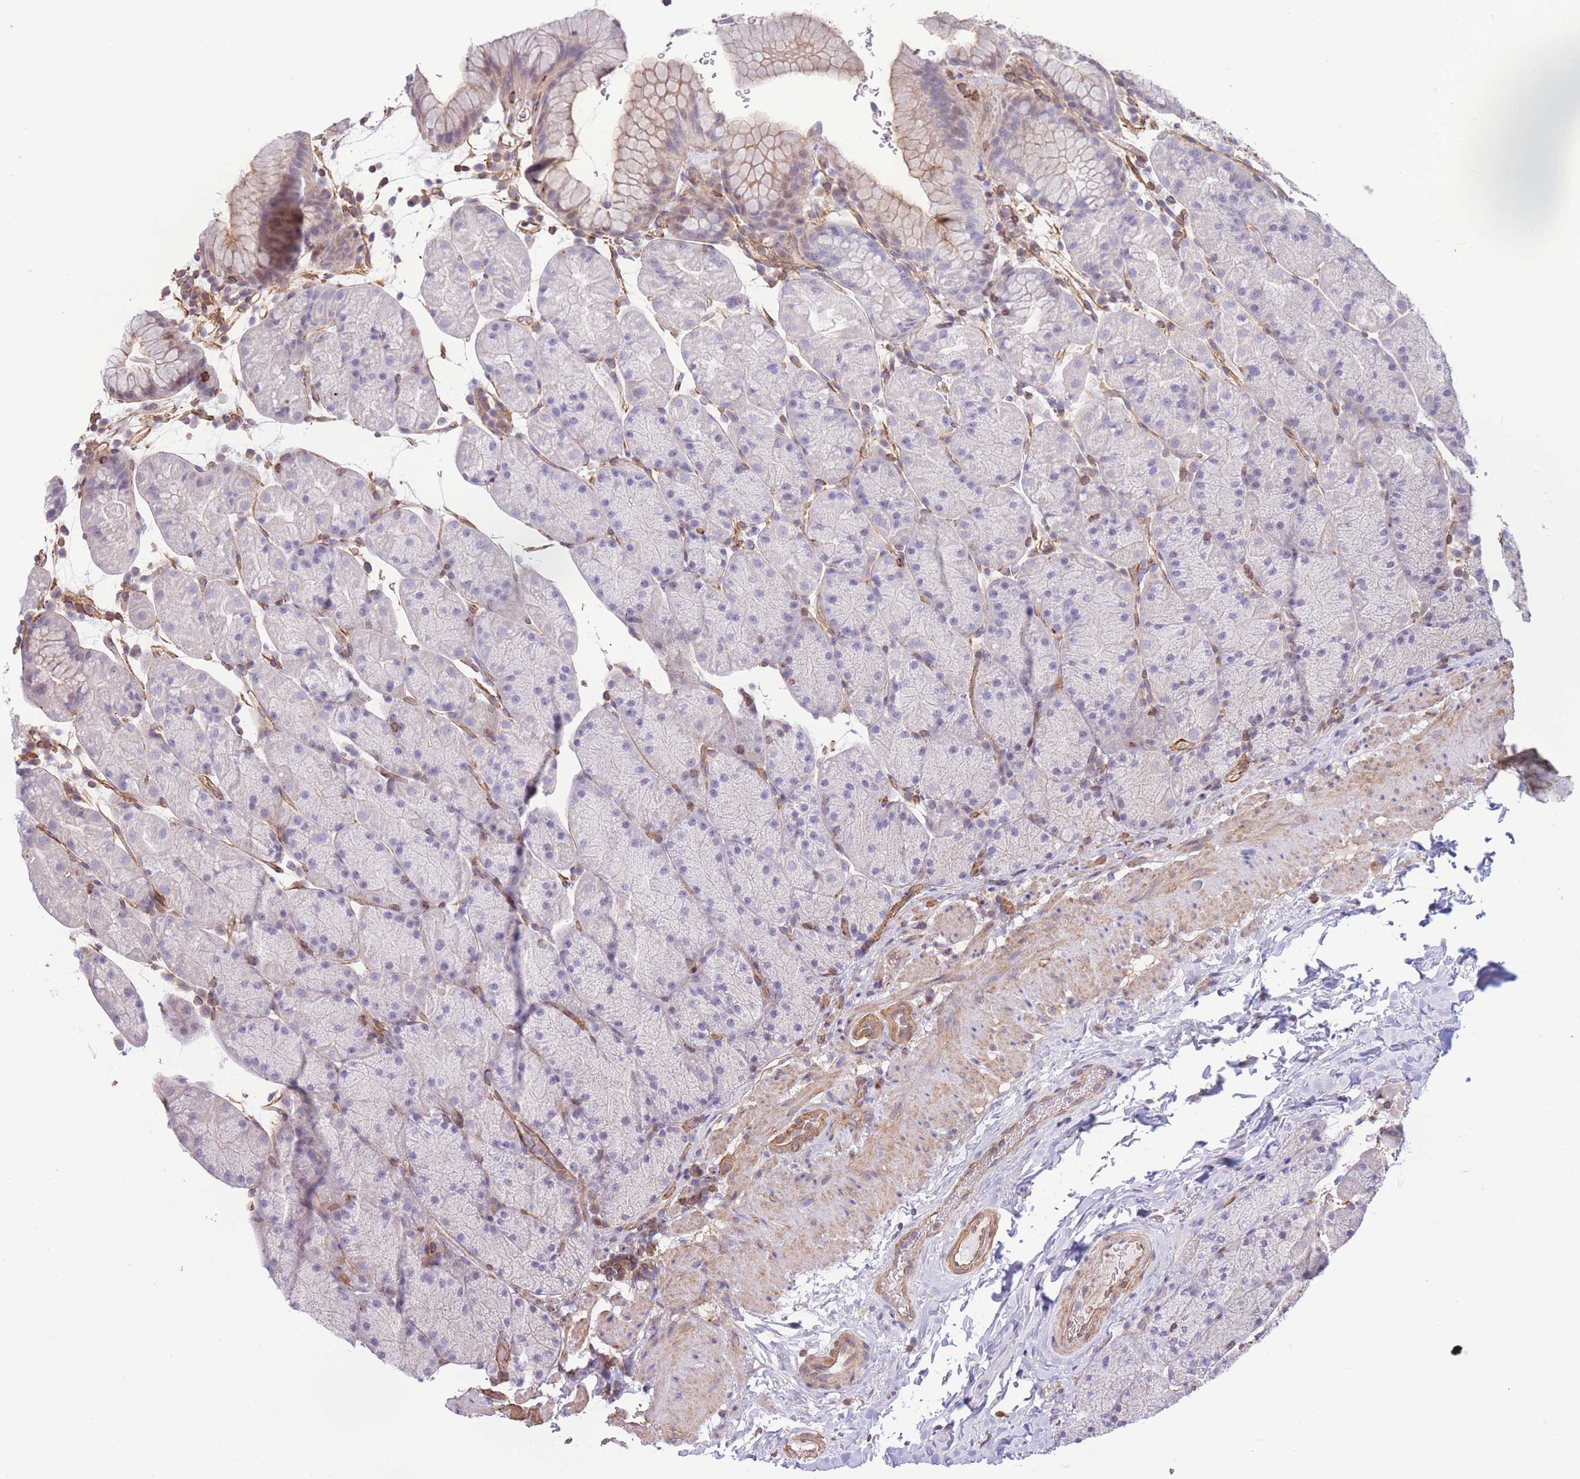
{"staining": {"intensity": "moderate", "quantity": "<25%", "location": "cytoplasmic/membranous,nuclear"}, "tissue": "stomach", "cell_type": "Glandular cells", "image_type": "normal", "snomed": [{"axis": "morphology", "description": "Normal tissue, NOS"}, {"axis": "topography", "description": "Stomach, upper"}, {"axis": "topography", "description": "Stomach, lower"}], "caption": "DAB immunohistochemical staining of normal stomach demonstrates moderate cytoplasmic/membranous,nuclear protein positivity in approximately <25% of glandular cells.", "gene": "CDC25B", "patient": {"sex": "male", "age": 67}}